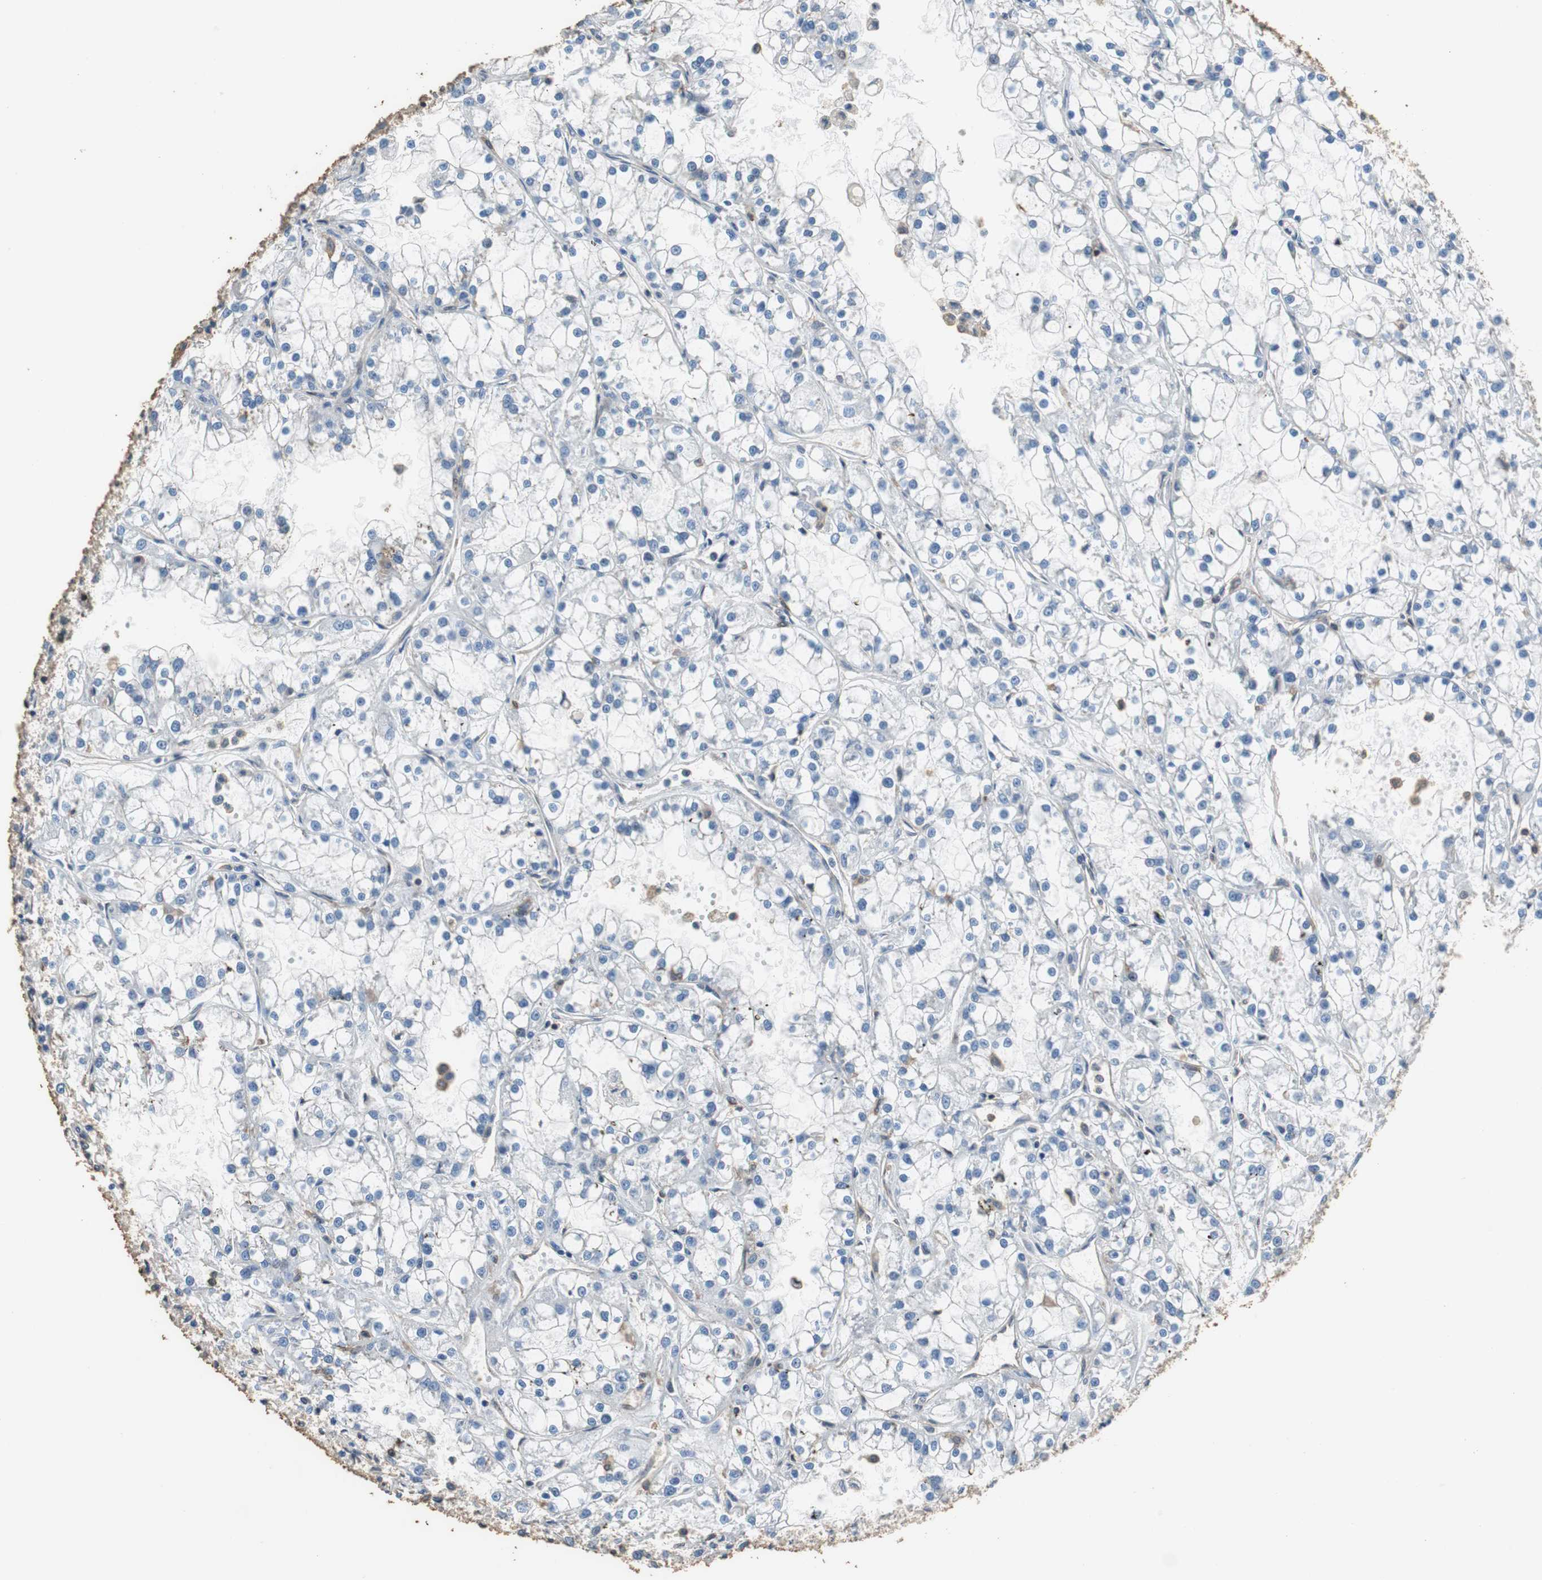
{"staining": {"intensity": "weak", "quantity": "<25%", "location": "cytoplasmic/membranous"}, "tissue": "renal cancer", "cell_type": "Tumor cells", "image_type": "cancer", "snomed": [{"axis": "morphology", "description": "Adenocarcinoma, NOS"}, {"axis": "topography", "description": "Kidney"}], "caption": "Adenocarcinoma (renal) was stained to show a protein in brown. There is no significant staining in tumor cells. (Immunohistochemistry, brightfield microscopy, high magnification).", "gene": "PRKRA", "patient": {"sex": "female", "age": 52}}